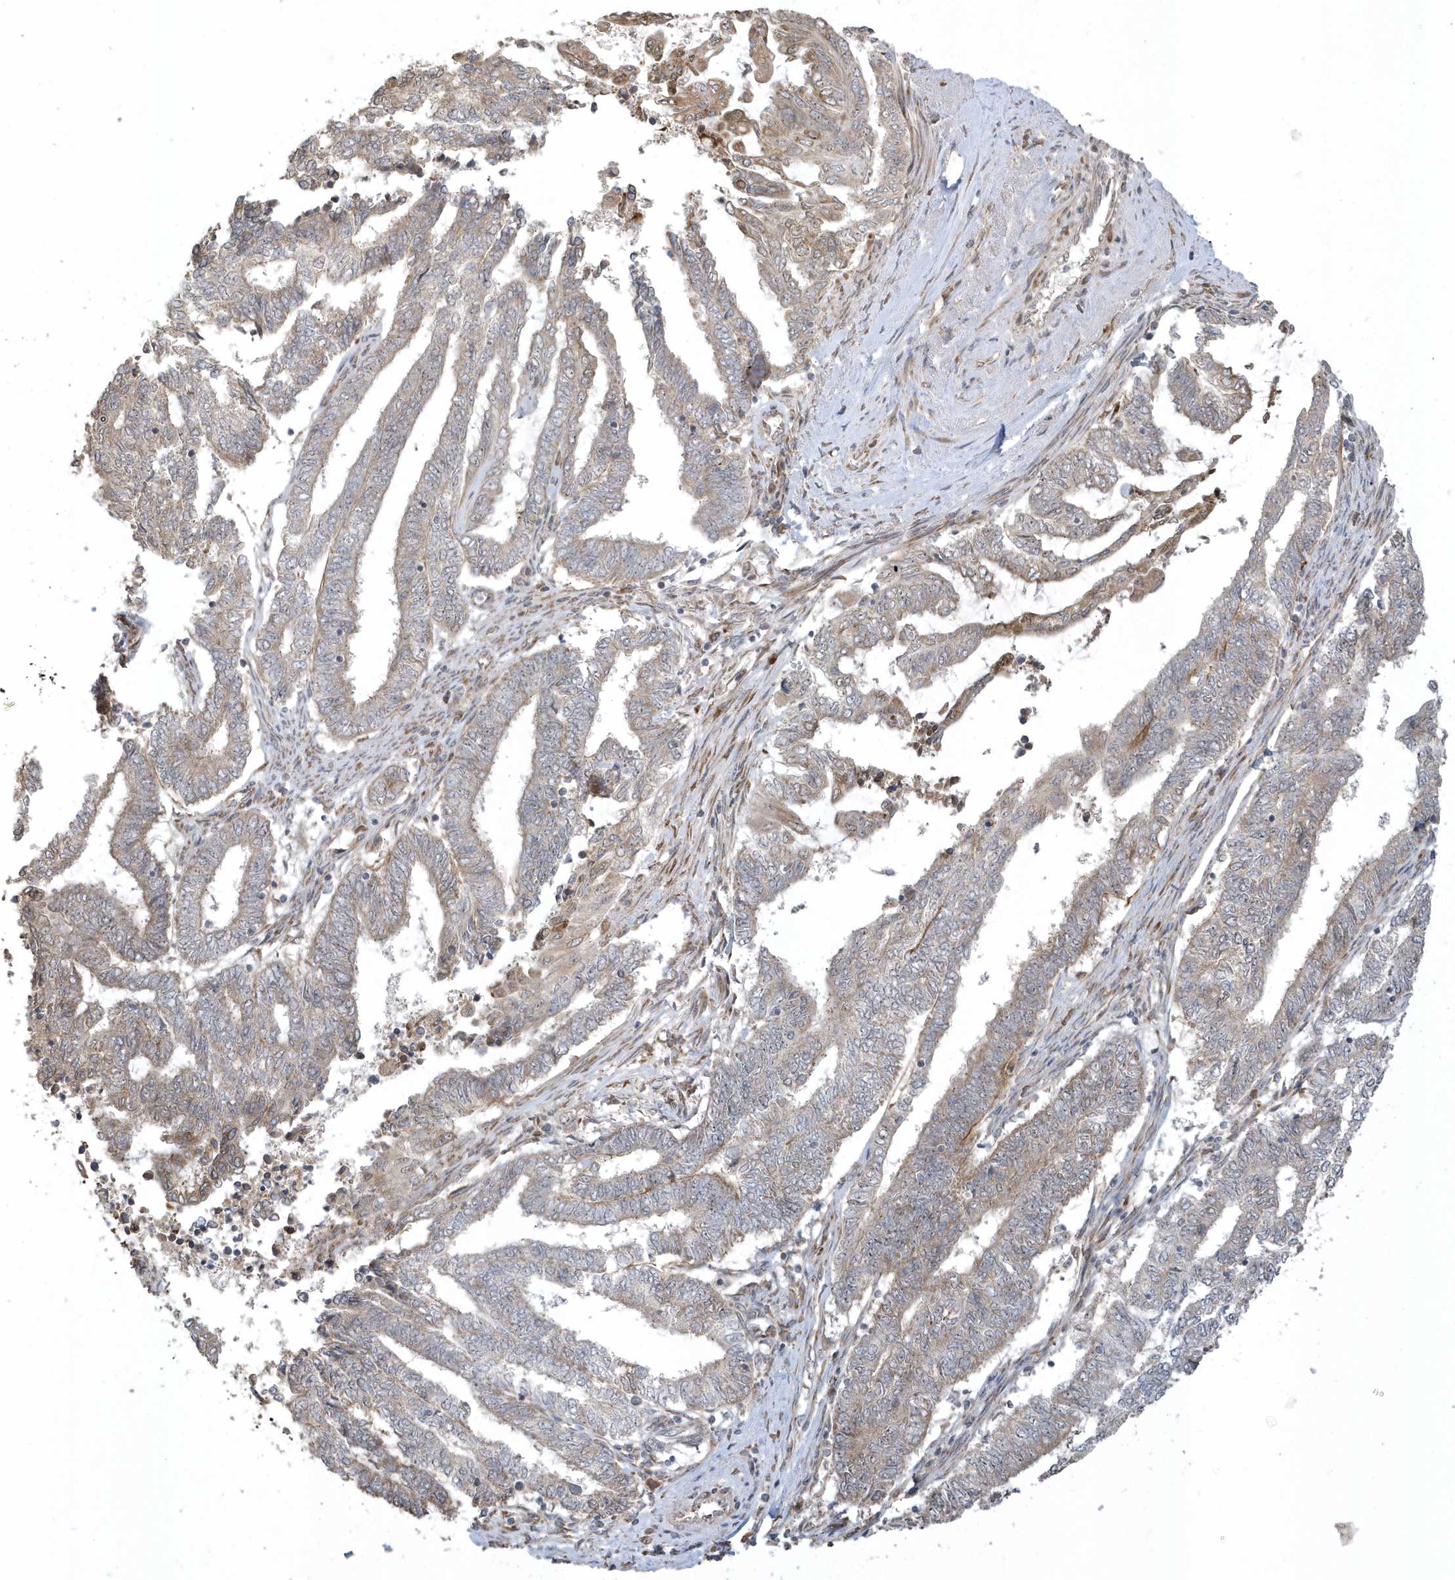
{"staining": {"intensity": "weak", "quantity": "25%-75%", "location": "cytoplasmic/membranous"}, "tissue": "endometrial cancer", "cell_type": "Tumor cells", "image_type": "cancer", "snomed": [{"axis": "morphology", "description": "Adenocarcinoma, NOS"}, {"axis": "topography", "description": "Uterus"}, {"axis": "topography", "description": "Endometrium"}], "caption": "Endometrial cancer (adenocarcinoma) stained with a brown dye displays weak cytoplasmic/membranous positive staining in approximately 25%-75% of tumor cells.", "gene": "ECM2", "patient": {"sex": "female", "age": 70}}